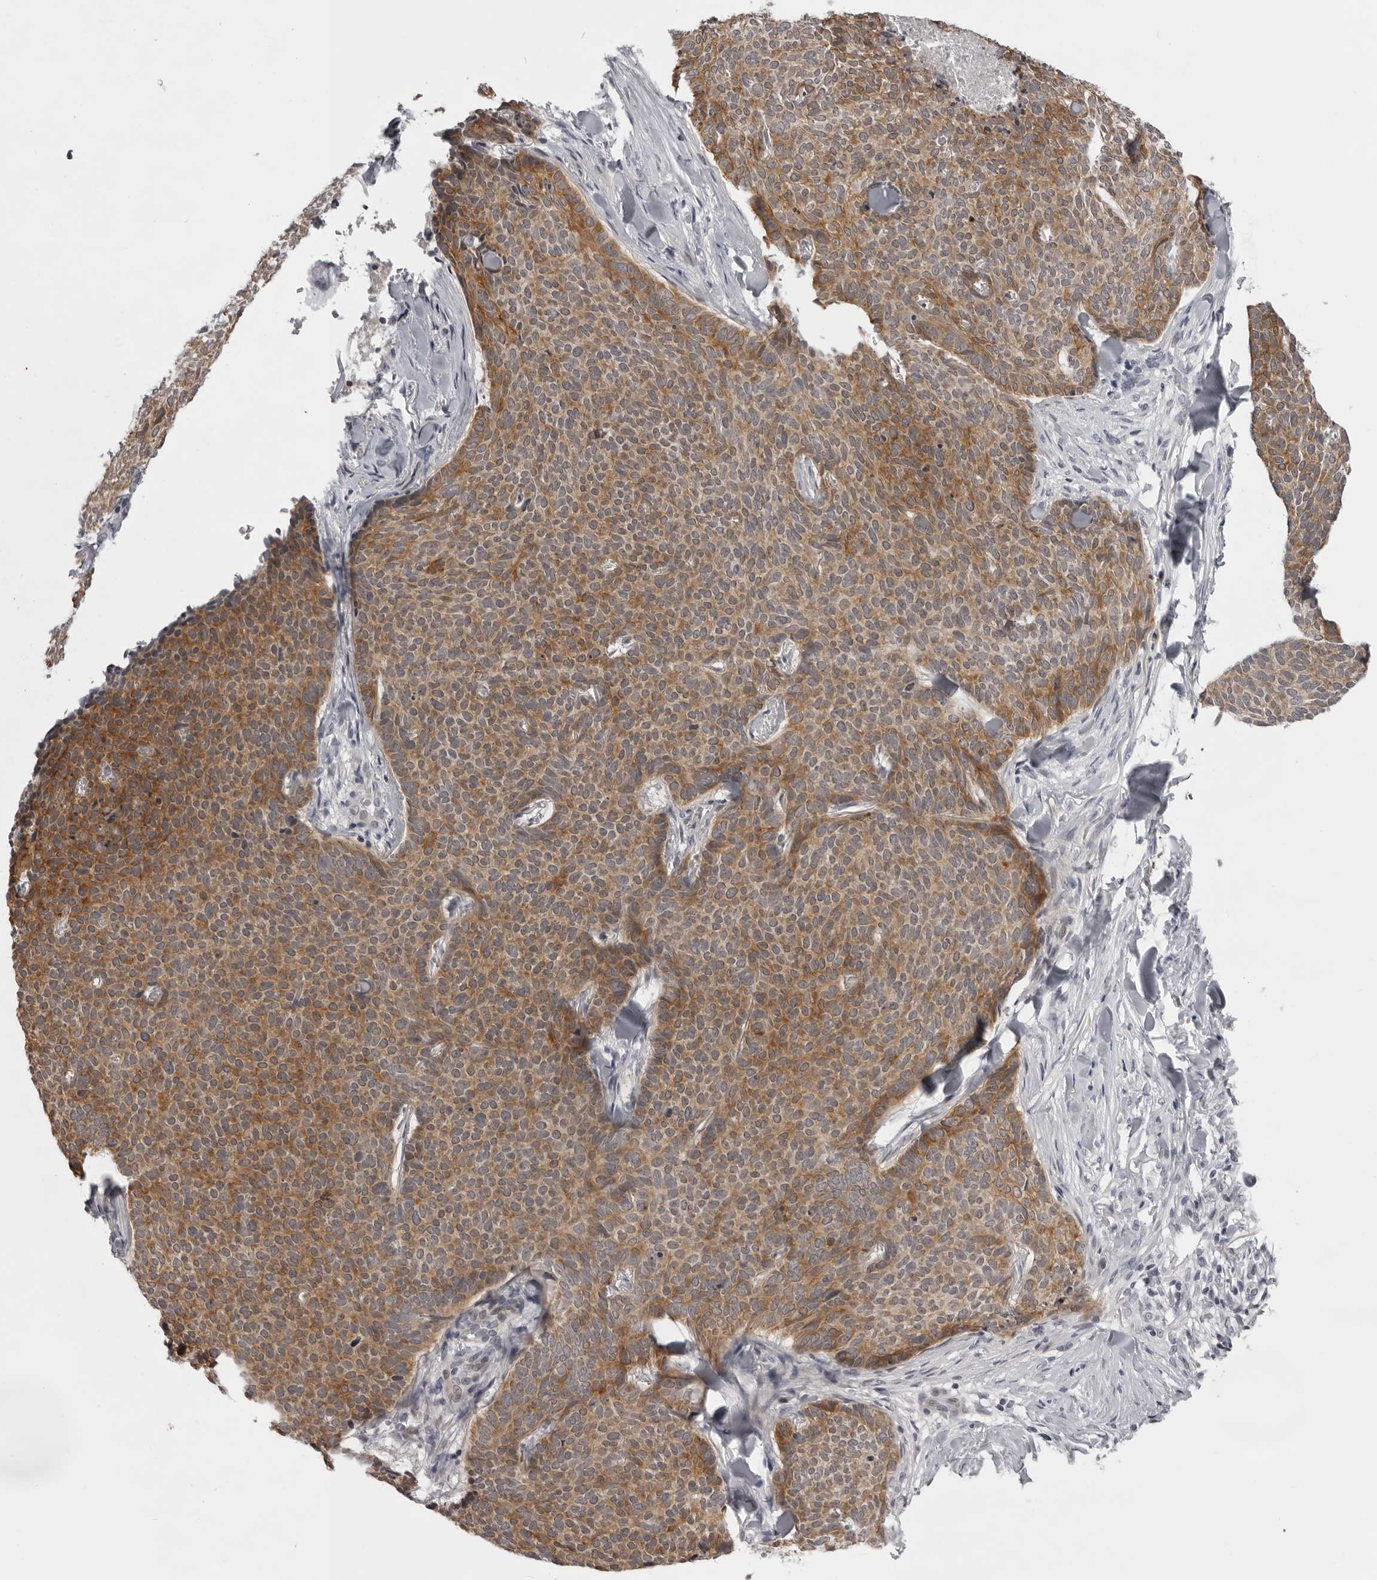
{"staining": {"intensity": "moderate", "quantity": ">75%", "location": "cytoplasmic/membranous"}, "tissue": "skin cancer", "cell_type": "Tumor cells", "image_type": "cancer", "snomed": [{"axis": "morphology", "description": "Normal tissue, NOS"}, {"axis": "morphology", "description": "Basal cell carcinoma"}, {"axis": "topography", "description": "Skin"}], "caption": "Immunohistochemistry (IHC) image of neoplastic tissue: human skin cancer stained using immunohistochemistry shows medium levels of moderate protein expression localized specifically in the cytoplasmic/membranous of tumor cells, appearing as a cytoplasmic/membranous brown color.", "gene": "NUDT18", "patient": {"sex": "male", "age": 50}}